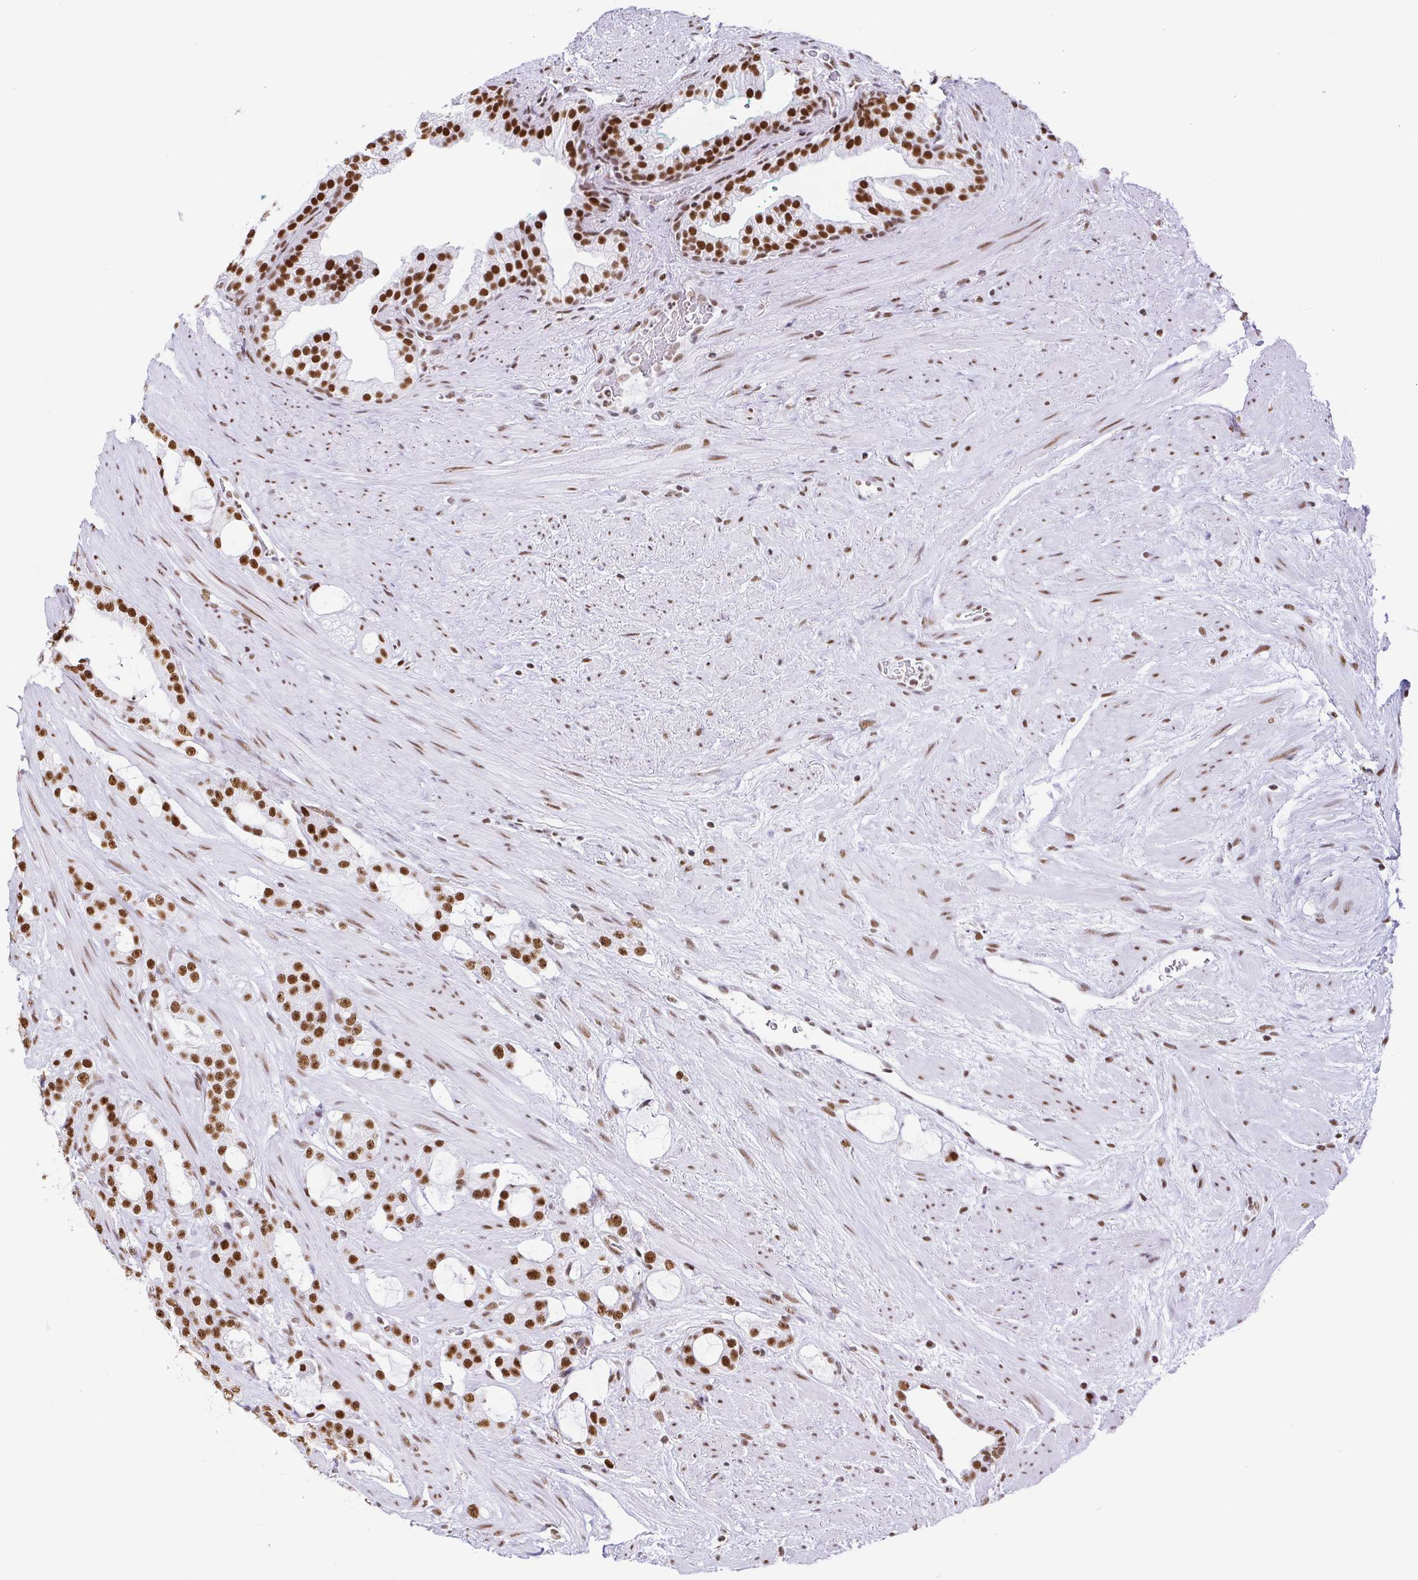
{"staining": {"intensity": "strong", "quantity": ">75%", "location": "nuclear"}, "tissue": "prostate cancer", "cell_type": "Tumor cells", "image_type": "cancer", "snomed": [{"axis": "morphology", "description": "Adenocarcinoma, High grade"}, {"axis": "topography", "description": "Prostate"}], "caption": "Immunohistochemical staining of prostate cancer shows strong nuclear protein expression in about >75% of tumor cells.", "gene": "EWSR1", "patient": {"sex": "male", "age": 65}}